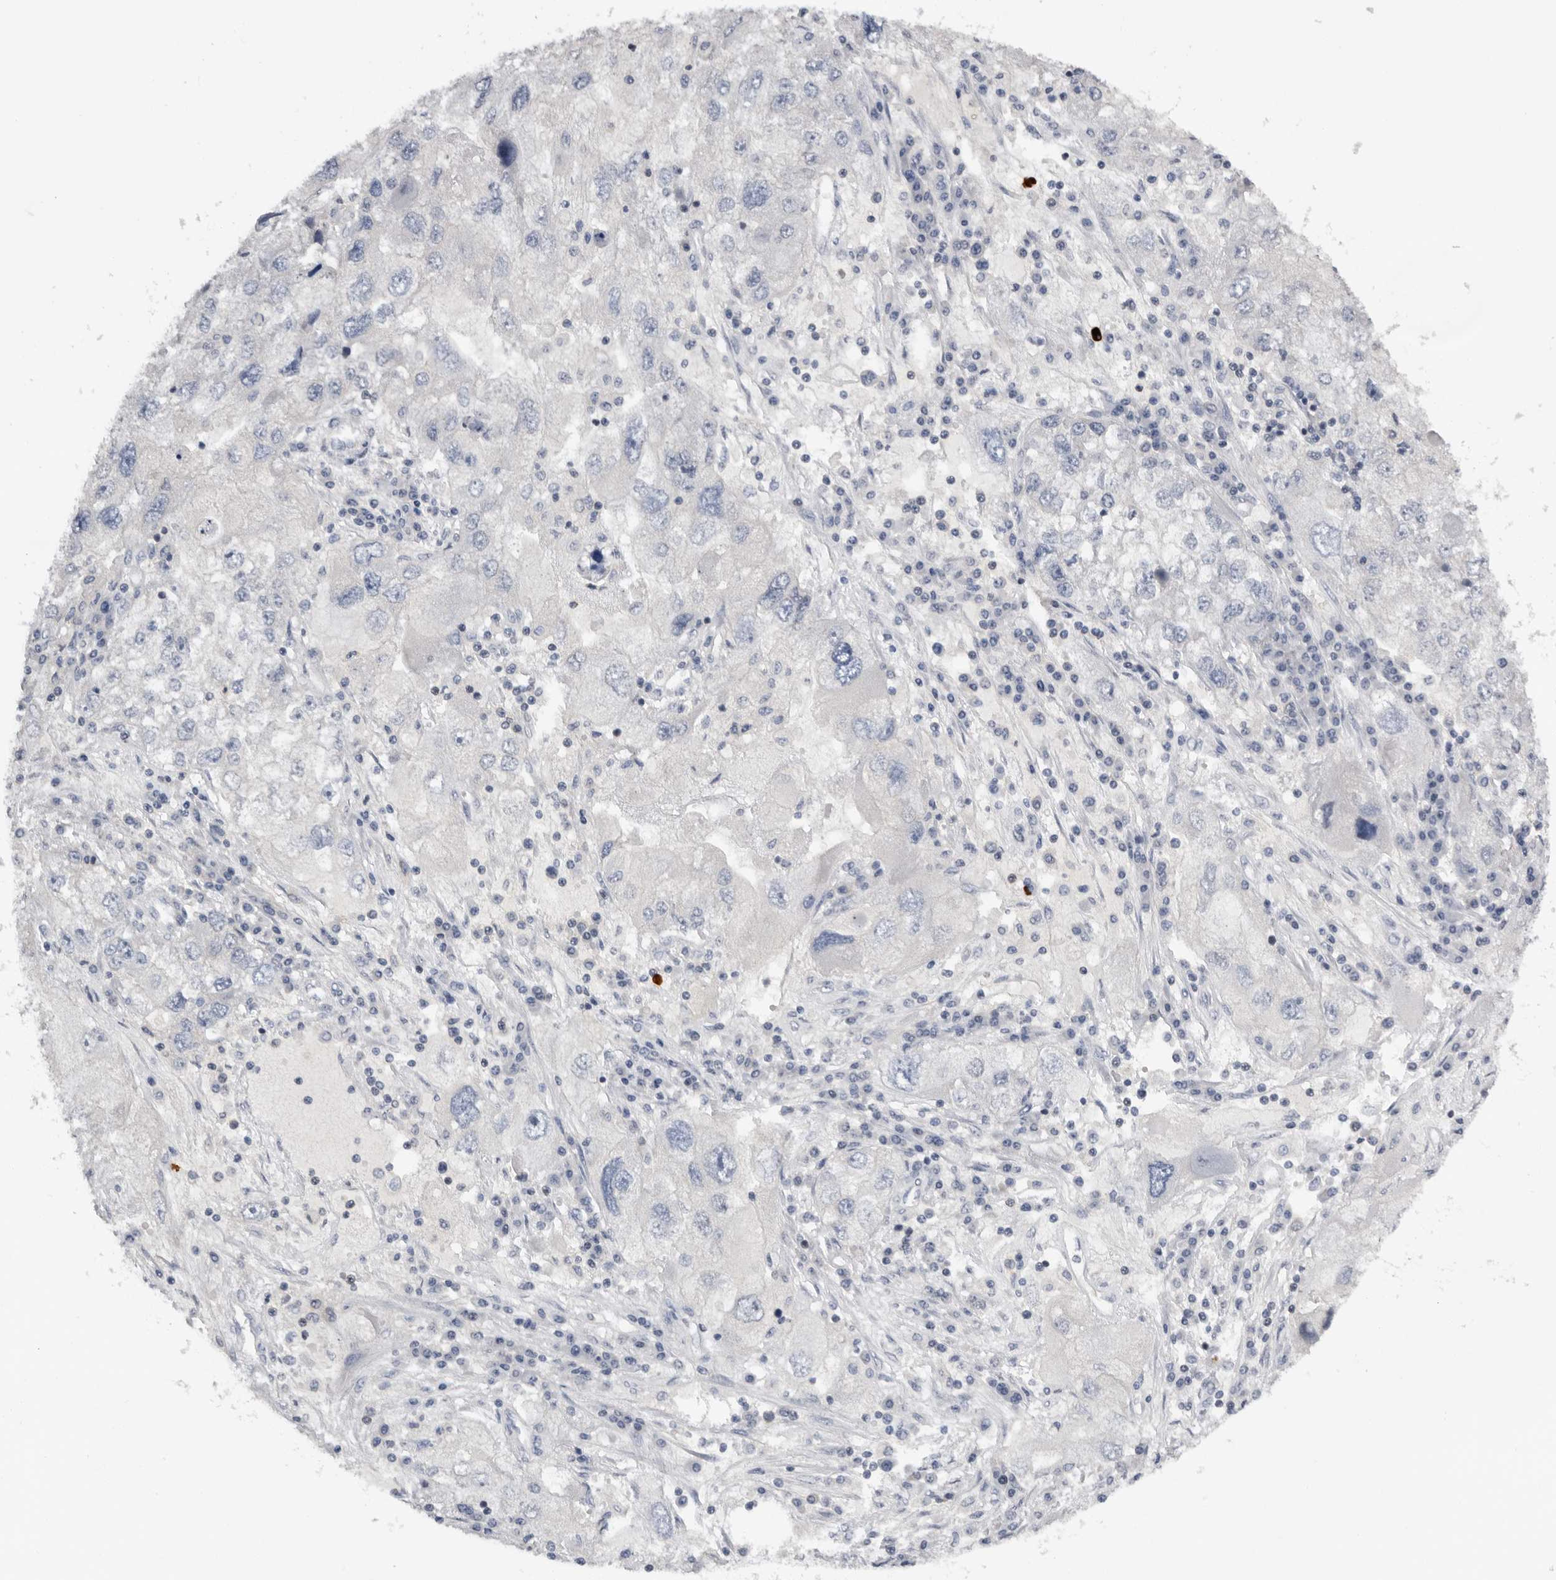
{"staining": {"intensity": "negative", "quantity": "none", "location": "none"}, "tissue": "endometrial cancer", "cell_type": "Tumor cells", "image_type": "cancer", "snomed": [{"axis": "morphology", "description": "Adenocarcinoma, NOS"}, {"axis": "topography", "description": "Endometrium"}], "caption": "DAB immunohistochemical staining of endometrial cancer (adenocarcinoma) shows no significant expression in tumor cells.", "gene": "KIF2B", "patient": {"sex": "female", "age": 49}}